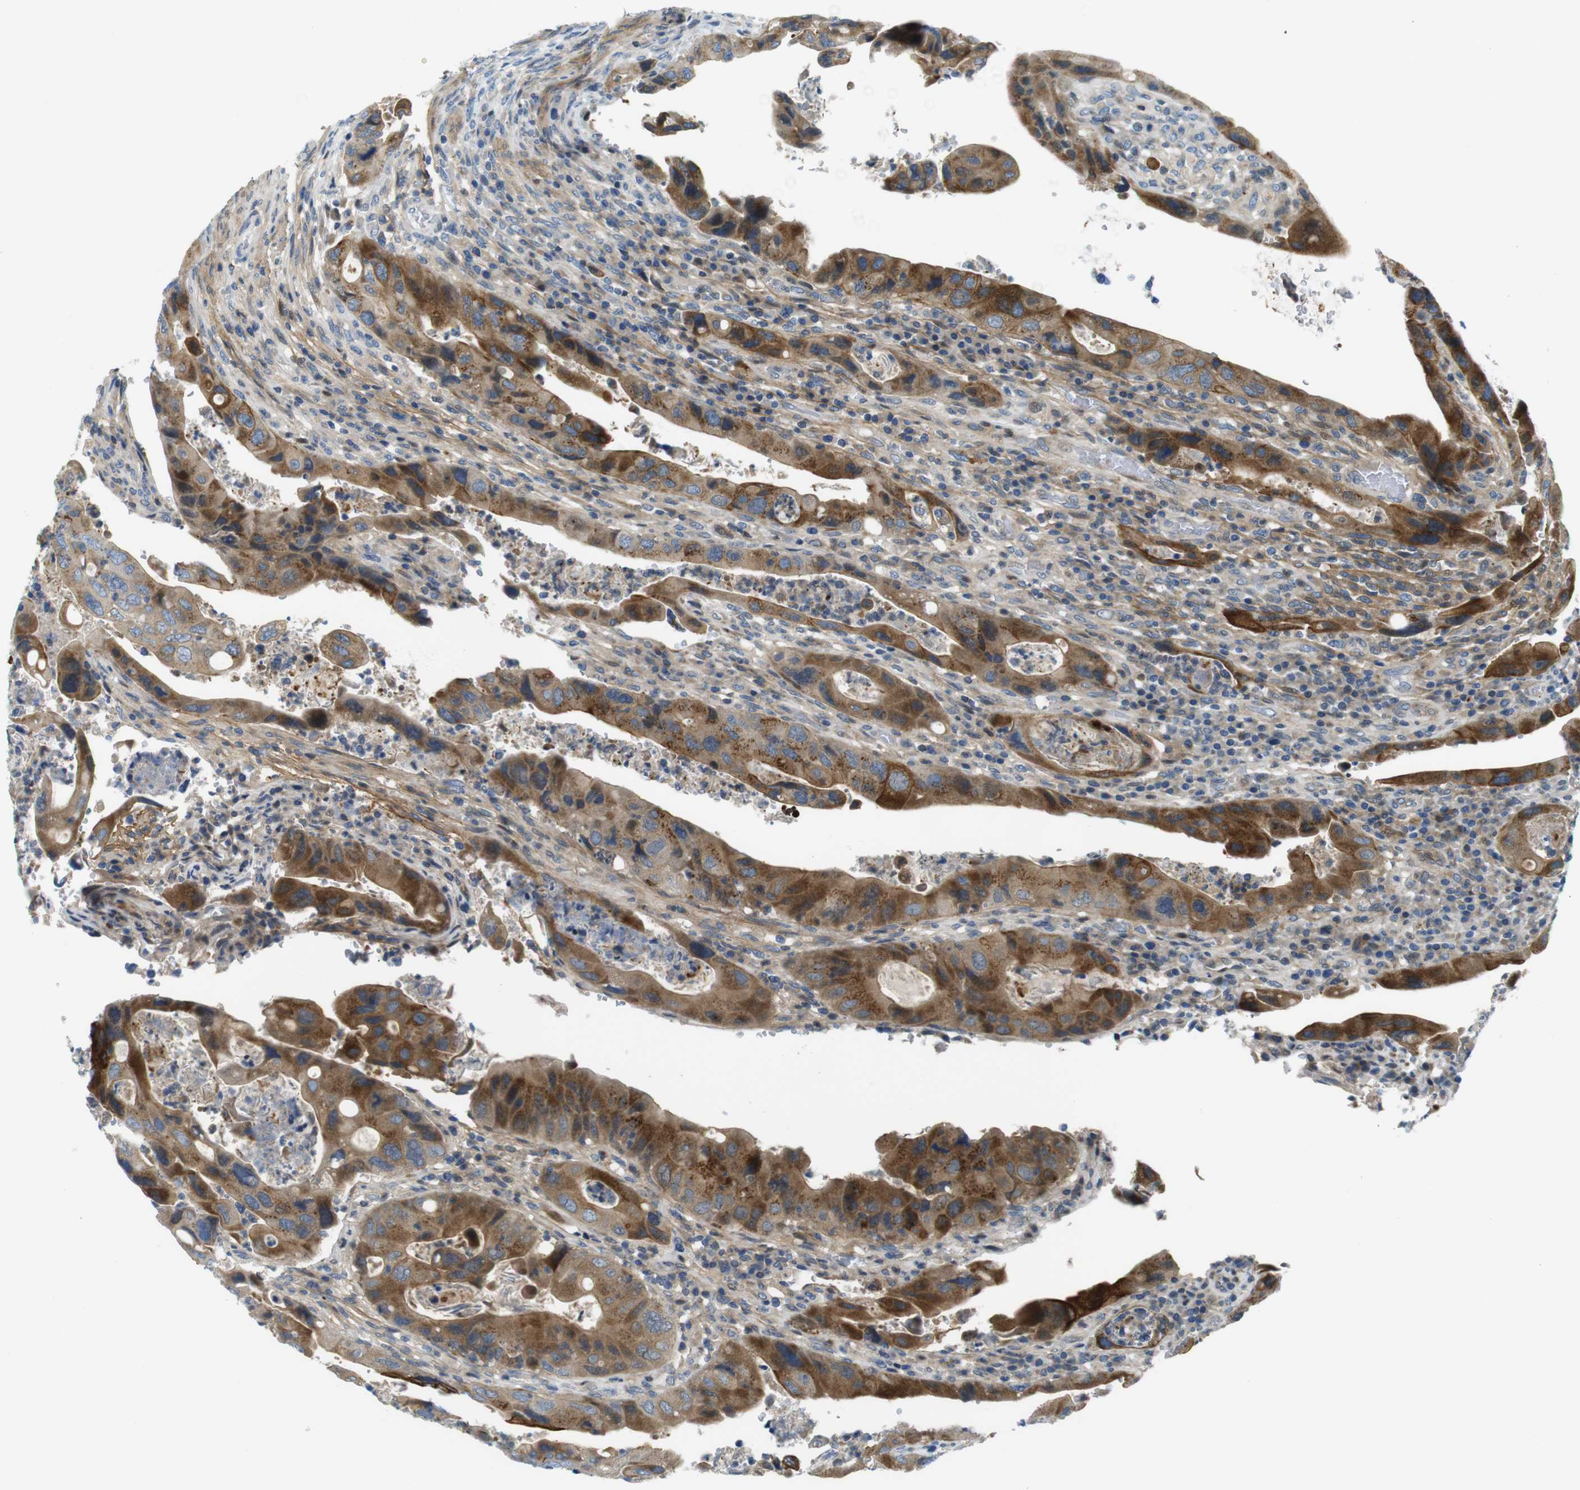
{"staining": {"intensity": "moderate", "quantity": ">75%", "location": "cytoplasmic/membranous"}, "tissue": "colorectal cancer", "cell_type": "Tumor cells", "image_type": "cancer", "snomed": [{"axis": "morphology", "description": "Adenocarcinoma, NOS"}, {"axis": "topography", "description": "Rectum"}], "caption": "Colorectal adenocarcinoma stained with IHC shows moderate cytoplasmic/membranous expression in approximately >75% of tumor cells. Using DAB (brown) and hematoxylin (blue) stains, captured at high magnification using brightfield microscopy.", "gene": "ZDHHC3", "patient": {"sex": "female", "age": 57}}